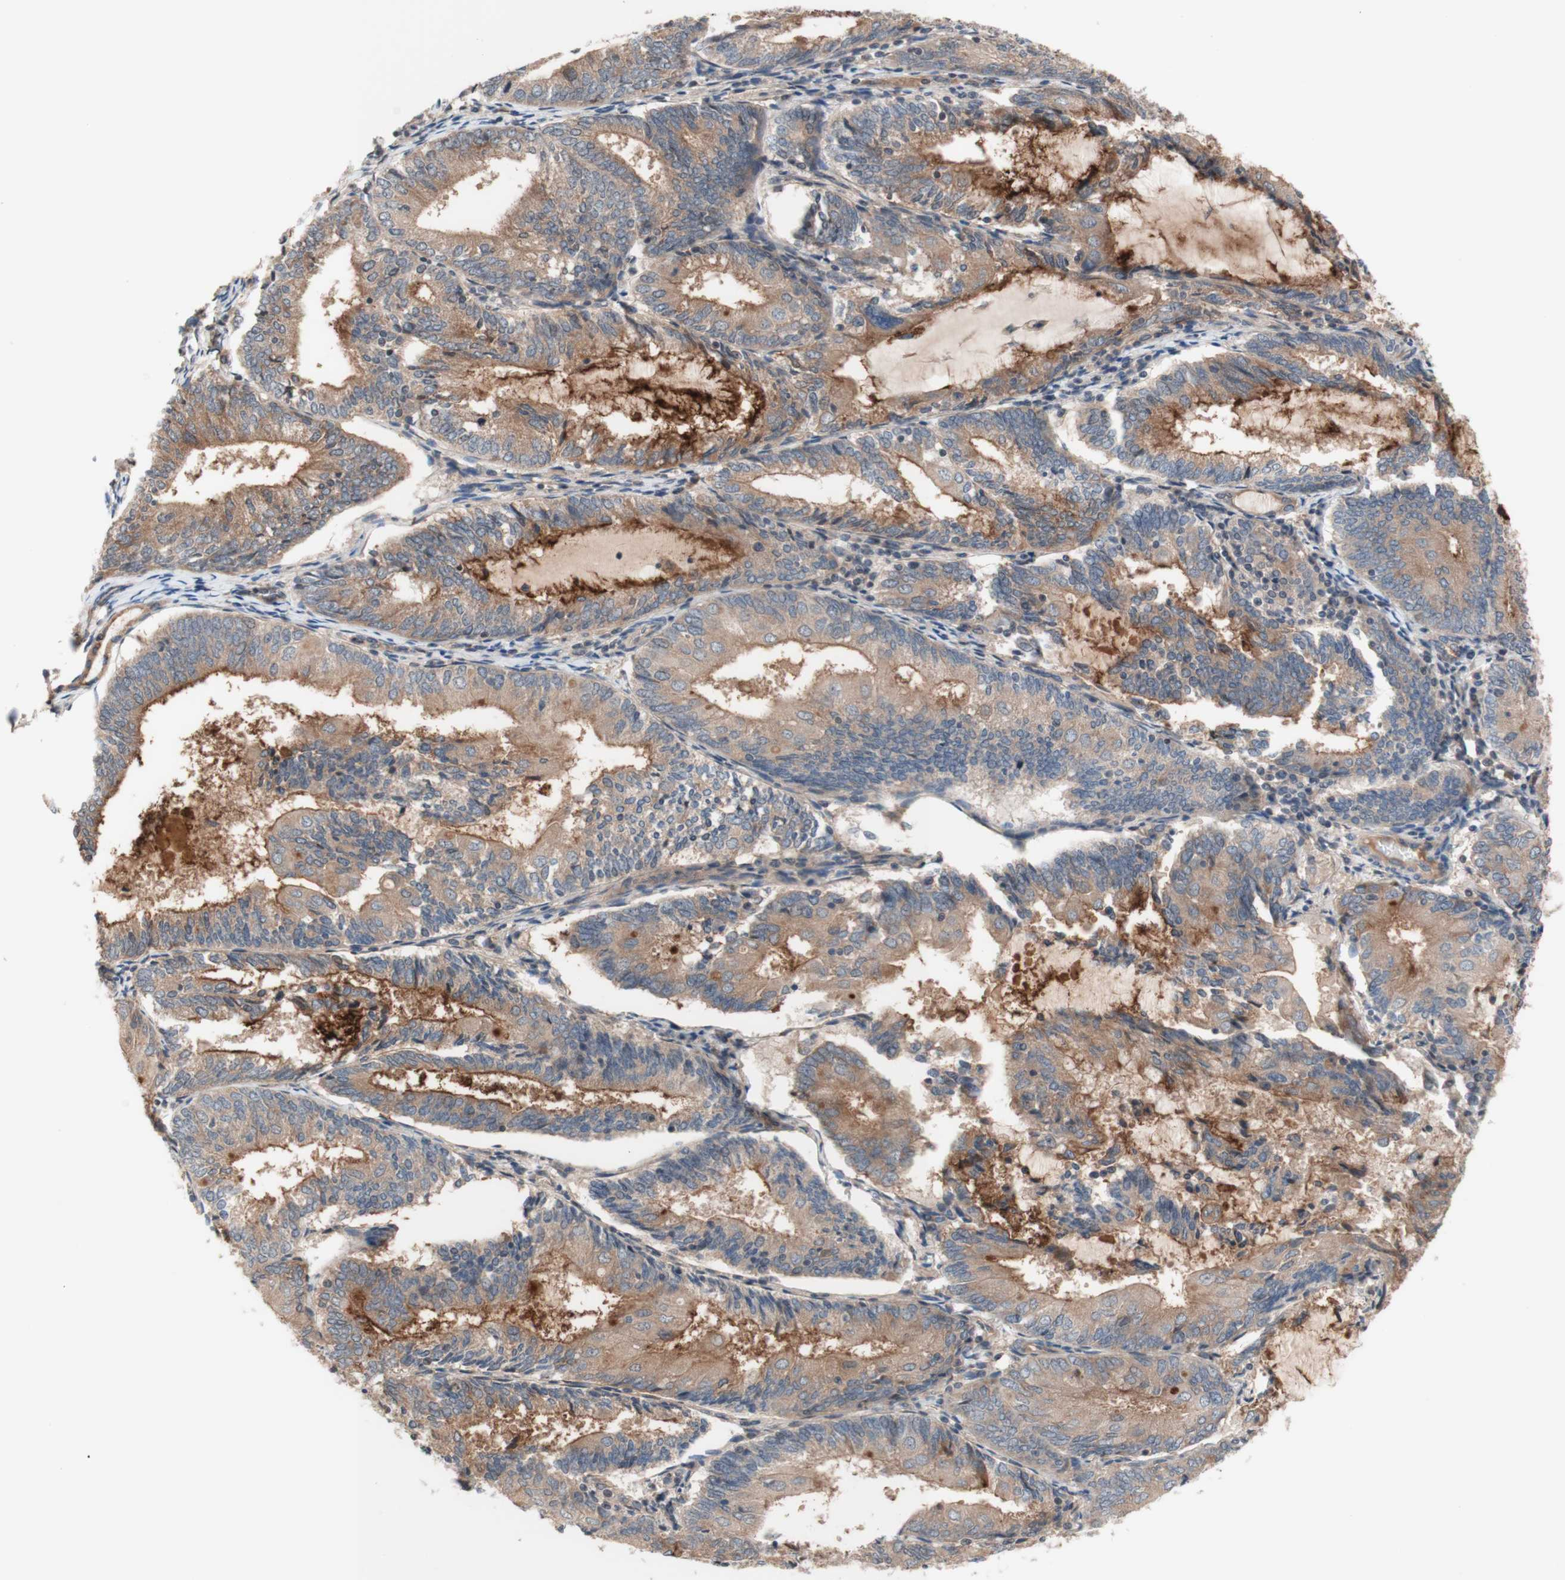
{"staining": {"intensity": "moderate", "quantity": "25%-75%", "location": "cytoplasmic/membranous"}, "tissue": "endometrial cancer", "cell_type": "Tumor cells", "image_type": "cancer", "snomed": [{"axis": "morphology", "description": "Adenocarcinoma, NOS"}, {"axis": "topography", "description": "Endometrium"}], "caption": "Tumor cells display moderate cytoplasmic/membranous staining in about 25%-75% of cells in adenocarcinoma (endometrial).", "gene": "CD55", "patient": {"sex": "female", "age": 81}}